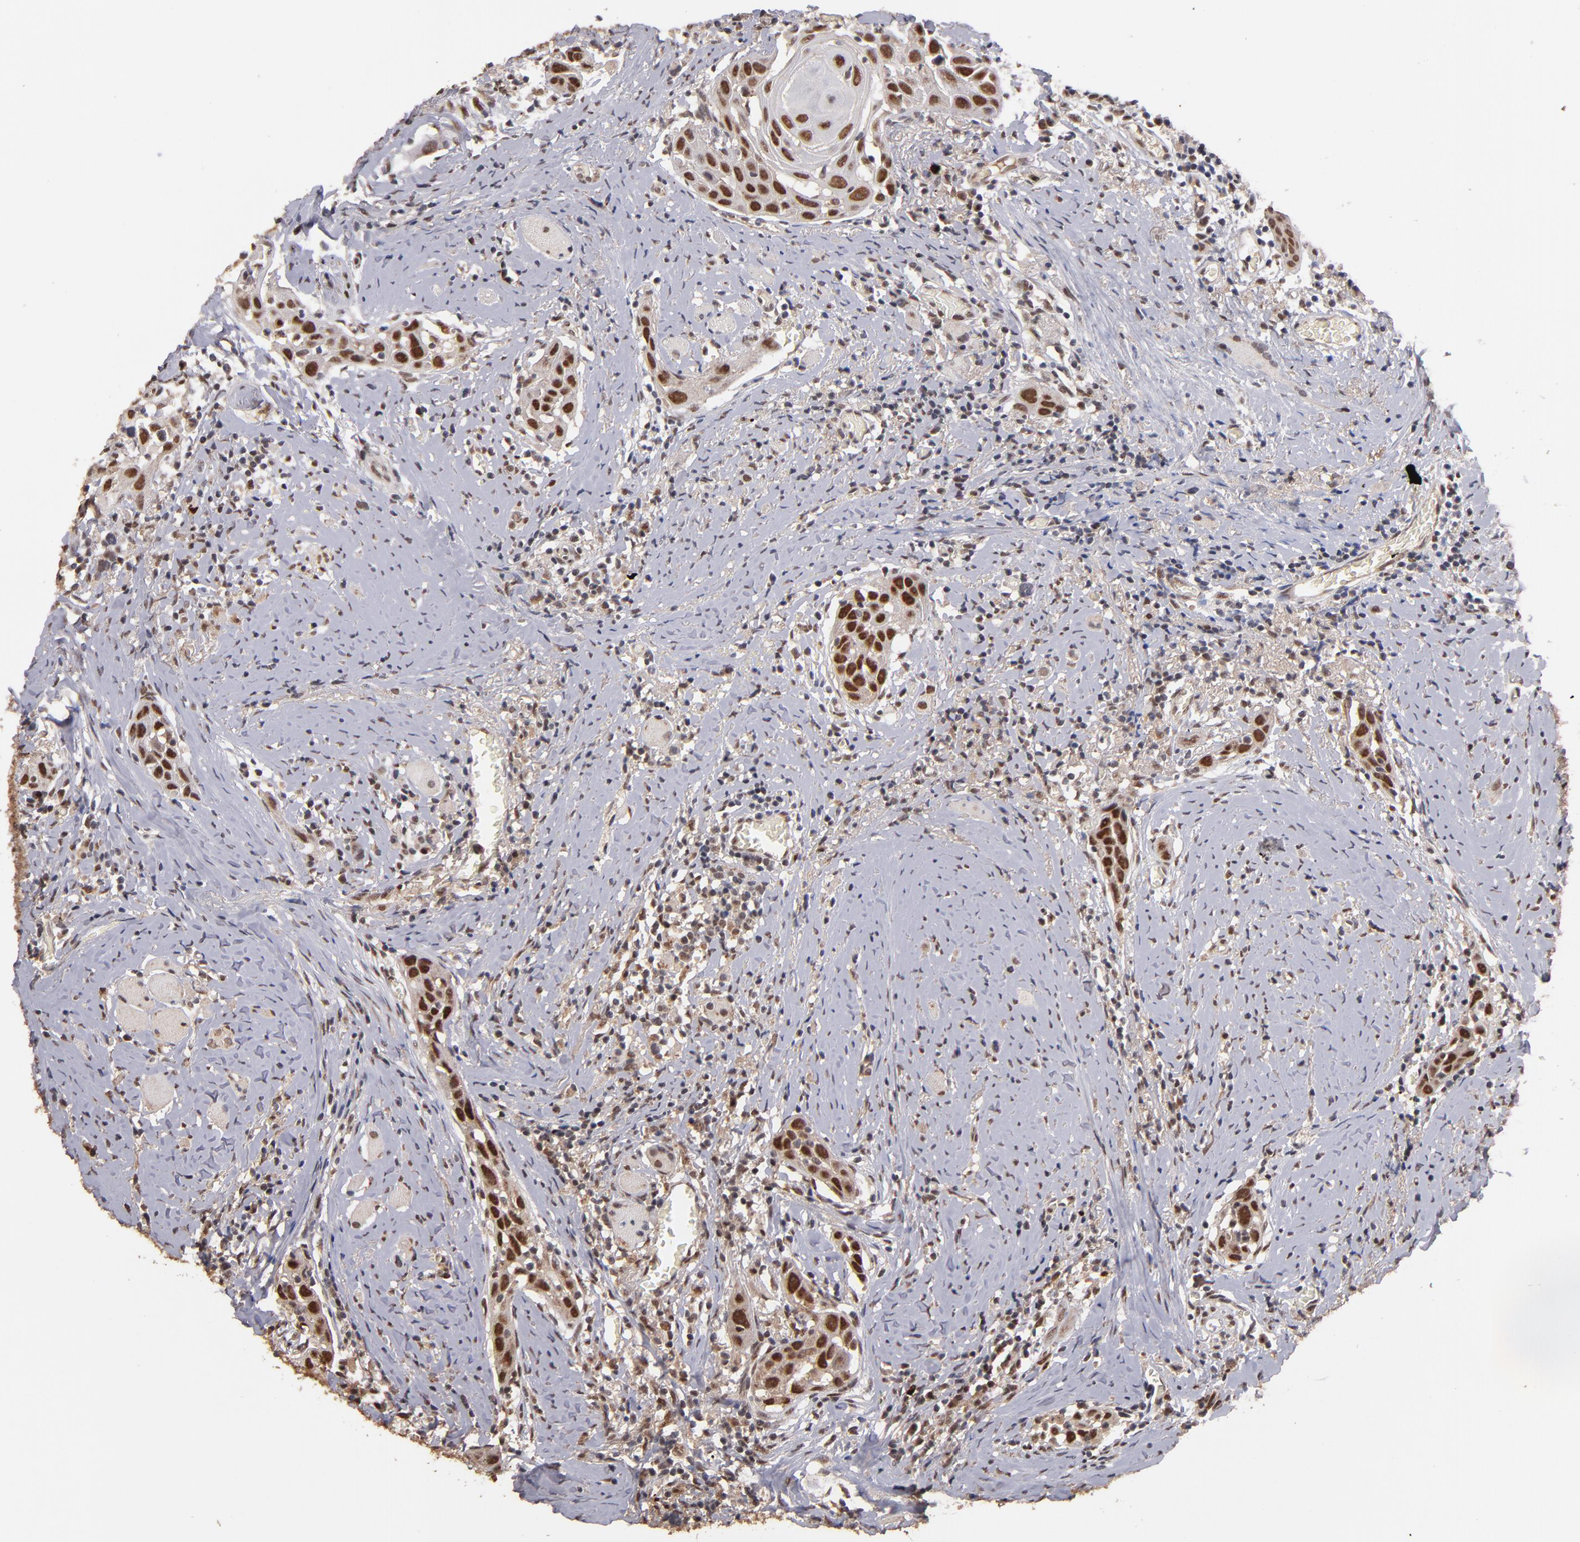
{"staining": {"intensity": "strong", "quantity": ">75%", "location": "nuclear"}, "tissue": "head and neck cancer", "cell_type": "Tumor cells", "image_type": "cancer", "snomed": [{"axis": "morphology", "description": "Squamous cell carcinoma, NOS"}, {"axis": "topography", "description": "Oral tissue"}, {"axis": "topography", "description": "Head-Neck"}], "caption": "About >75% of tumor cells in squamous cell carcinoma (head and neck) demonstrate strong nuclear protein positivity as visualized by brown immunohistochemical staining.", "gene": "EAPP", "patient": {"sex": "female", "age": 50}}